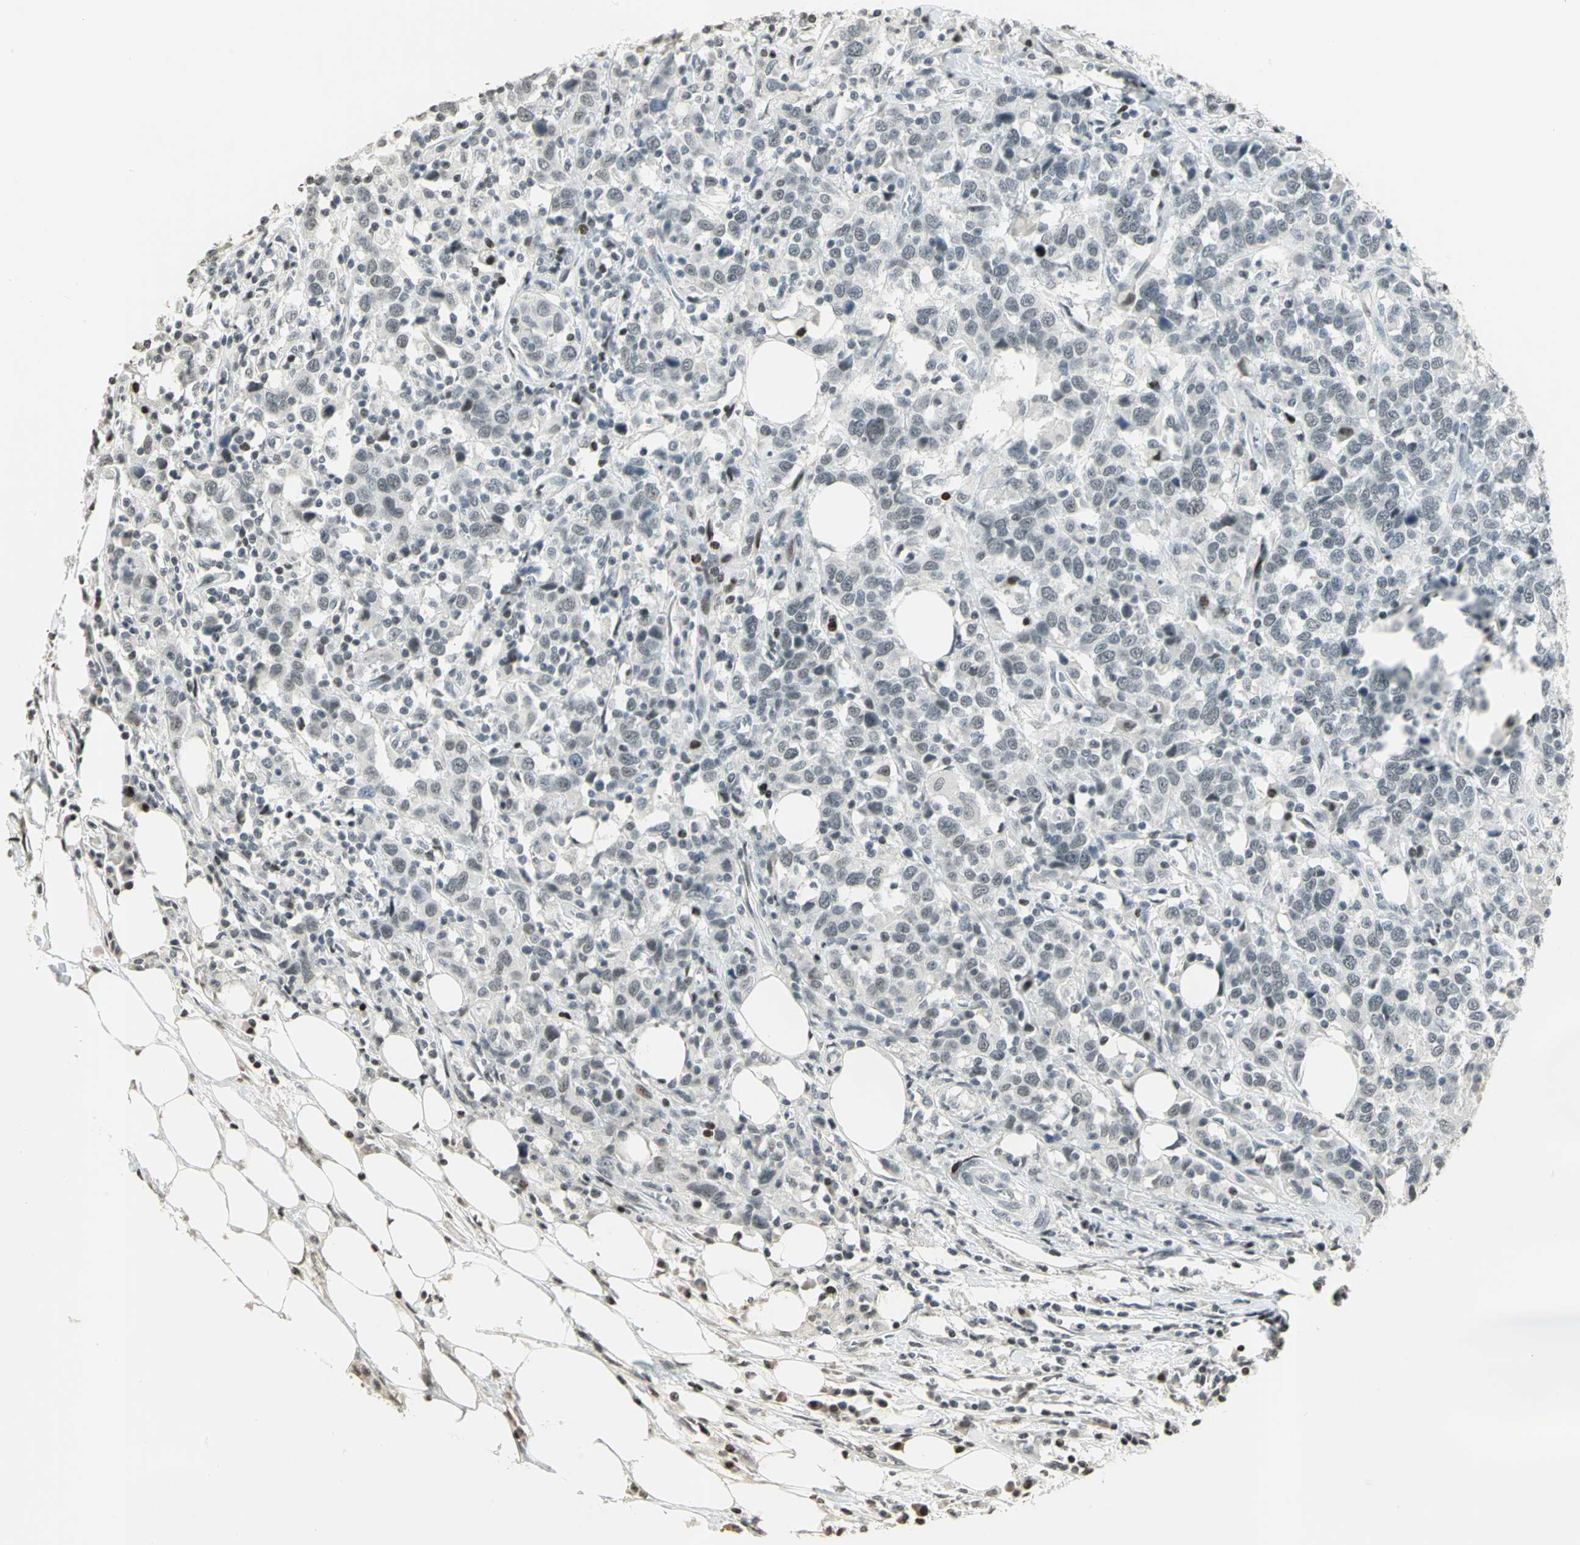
{"staining": {"intensity": "moderate", "quantity": "<25%", "location": "nuclear"}, "tissue": "urothelial cancer", "cell_type": "Tumor cells", "image_type": "cancer", "snomed": [{"axis": "morphology", "description": "Urothelial carcinoma, High grade"}, {"axis": "topography", "description": "Urinary bladder"}], "caption": "High-grade urothelial carcinoma stained for a protein shows moderate nuclear positivity in tumor cells. (DAB = brown stain, brightfield microscopy at high magnification).", "gene": "KDM1A", "patient": {"sex": "male", "age": 61}}